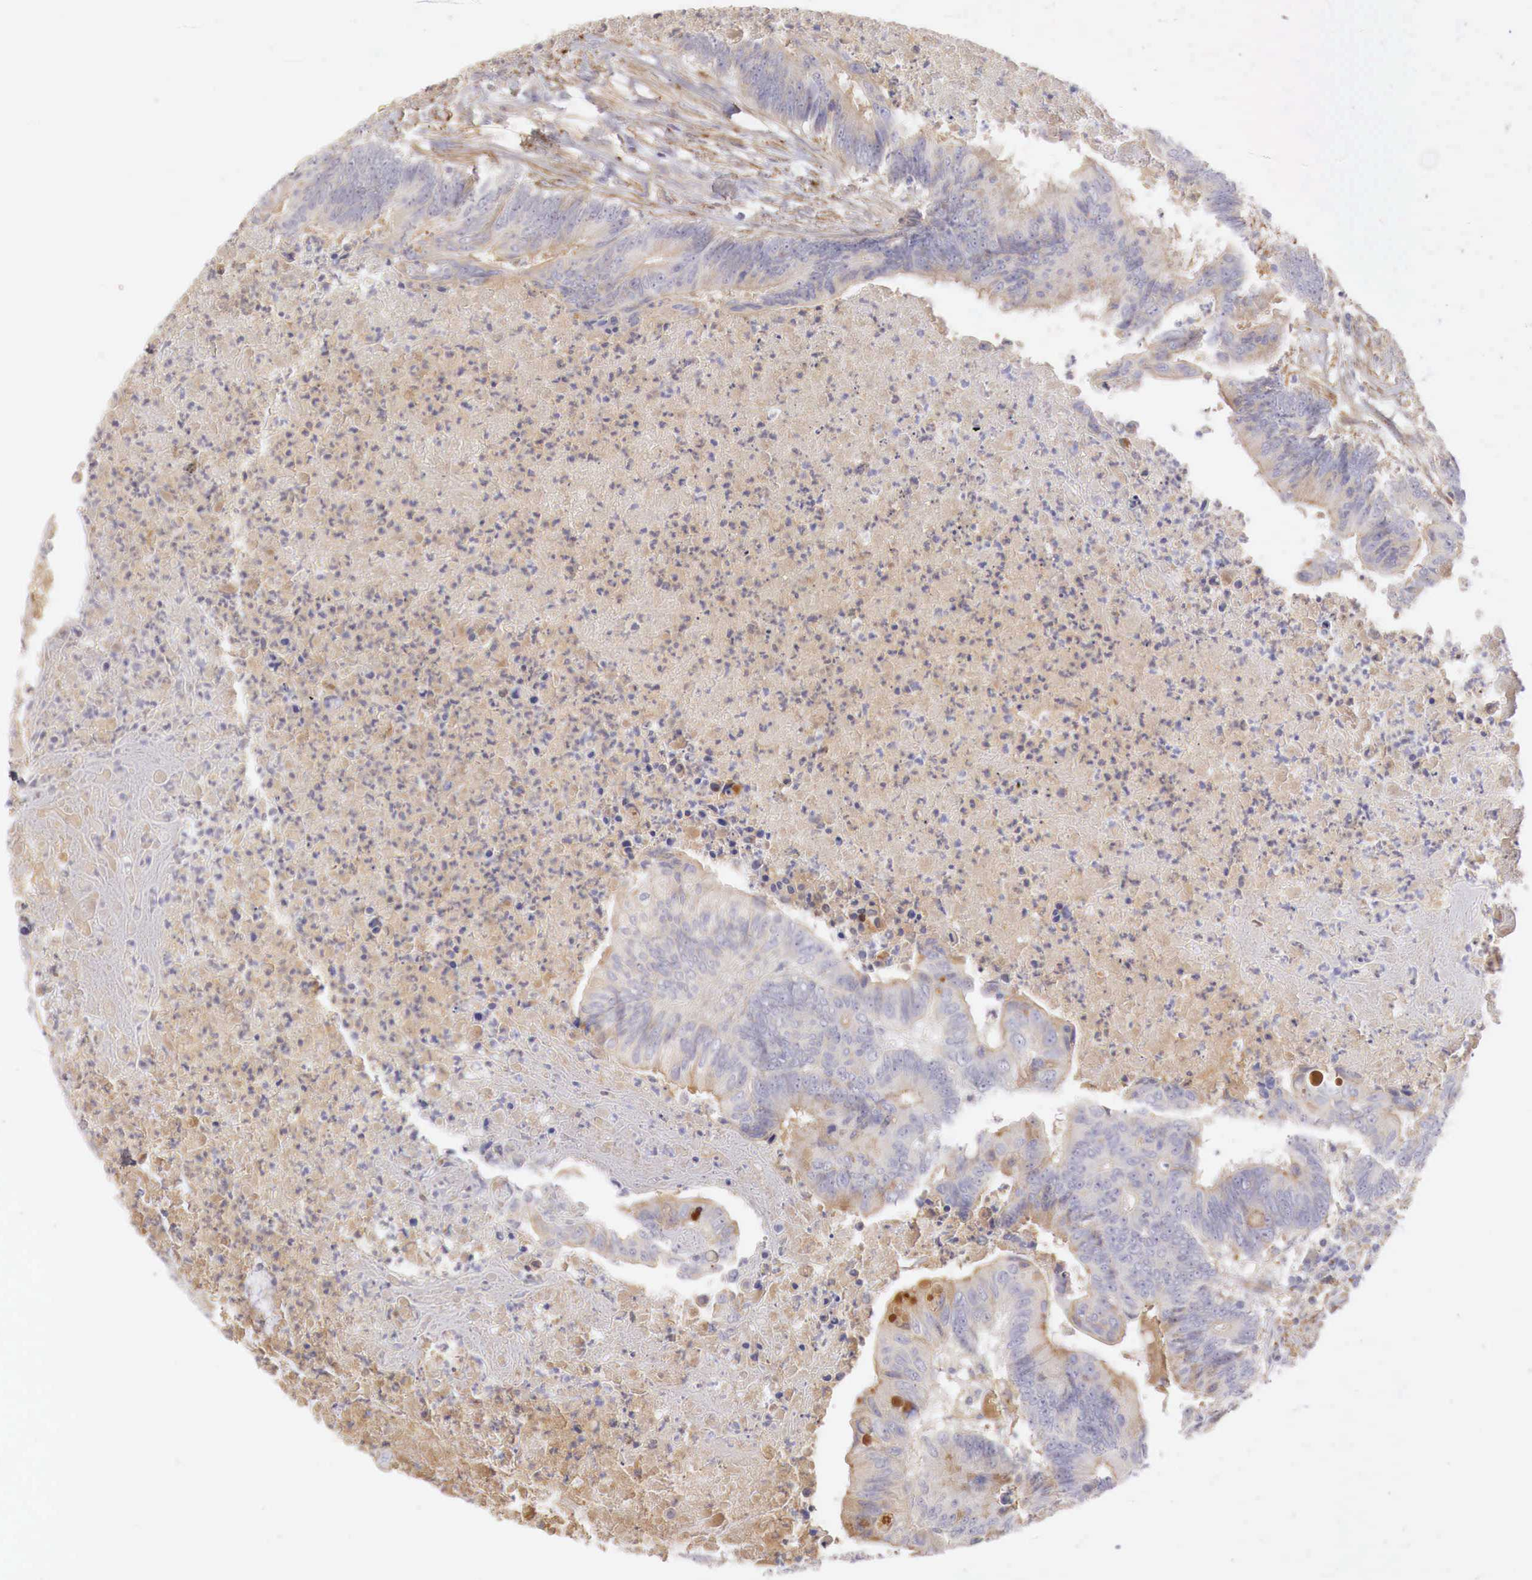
{"staining": {"intensity": "weak", "quantity": "25%-75%", "location": "cytoplasmic/membranous"}, "tissue": "colorectal cancer", "cell_type": "Tumor cells", "image_type": "cancer", "snomed": [{"axis": "morphology", "description": "Adenocarcinoma, NOS"}, {"axis": "topography", "description": "Colon"}], "caption": "High-magnification brightfield microscopy of colorectal cancer (adenocarcinoma) stained with DAB (brown) and counterstained with hematoxylin (blue). tumor cells exhibit weak cytoplasmic/membranous positivity is identified in approximately25%-75% of cells.", "gene": "KLHDC7B", "patient": {"sex": "male", "age": 65}}